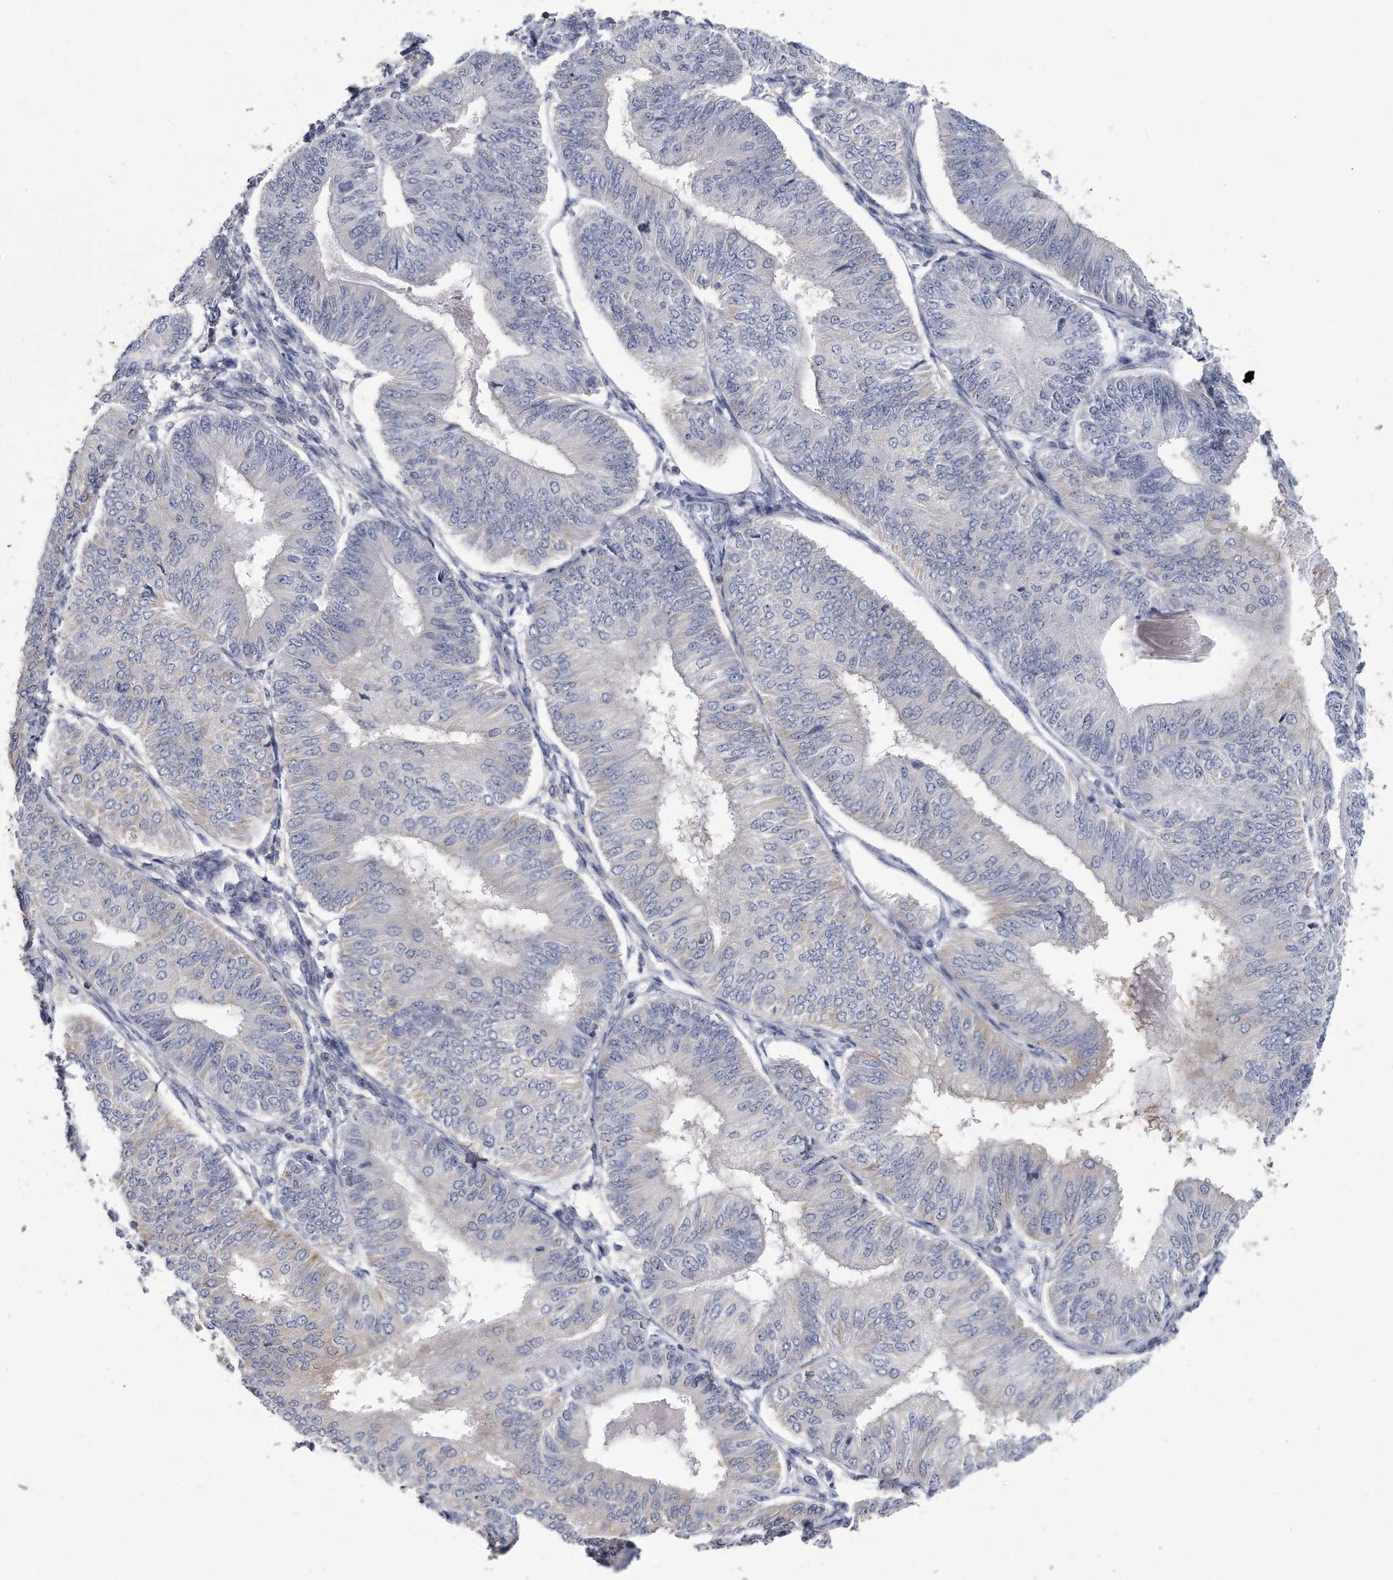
{"staining": {"intensity": "negative", "quantity": "none", "location": "none"}, "tissue": "endometrial cancer", "cell_type": "Tumor cells", "image_type": "cancer", "snomed": [{"axis": "morphology", "description": "Adenocarcinoma, NOS"}, {"axis": "topography", "description": "Endometrium"}], "caption": "An image of human endometrial adenocarcinoma is negative for staining in tumor cells. (Brightfield microscopy of DAB (3,3'-diaminobenzidine) IHC at high magnification).", "gene": "PYGB", "patient": {"sex": "female", "age": 58}}